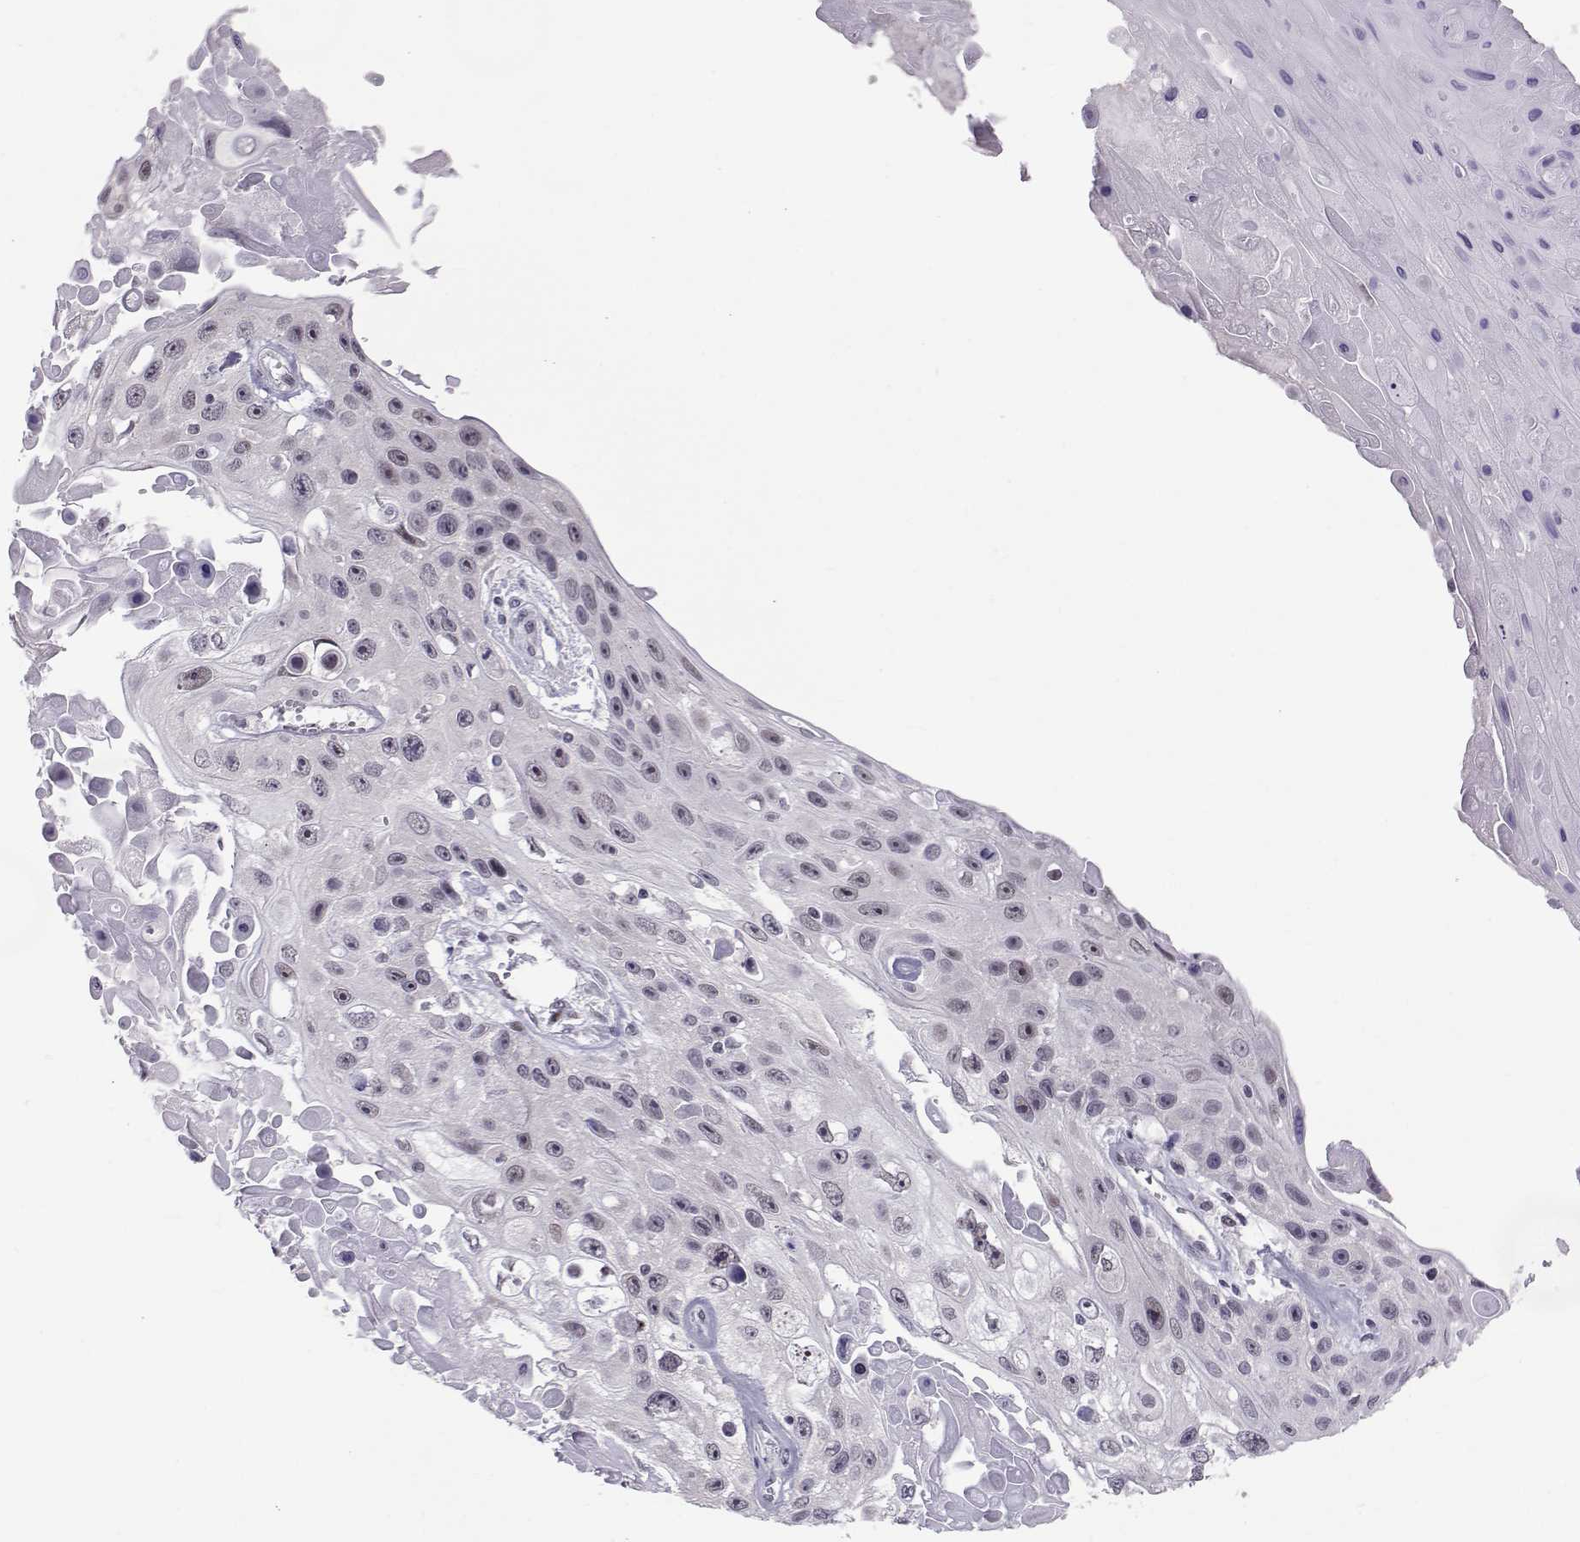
{"staining": {"intensity": "negative", "quantity": "none", "location": "none"}, "tissue": "skin cancer", "cell_type": "Tumor cells", "image_type": "cancer", "snomed": [{"axis": "morphology", "description": "Squamous cell carcinoma, NOS"}, {"axis": "topography", "description": "Skin"}], "caption": "Immunohistochemistry (IHC) of human skin cancer (squamous cell carcinoma) reveals no staining in tumor cells.", "gene": "SIX6", "patient": {"sex": "male", "age": 82}}